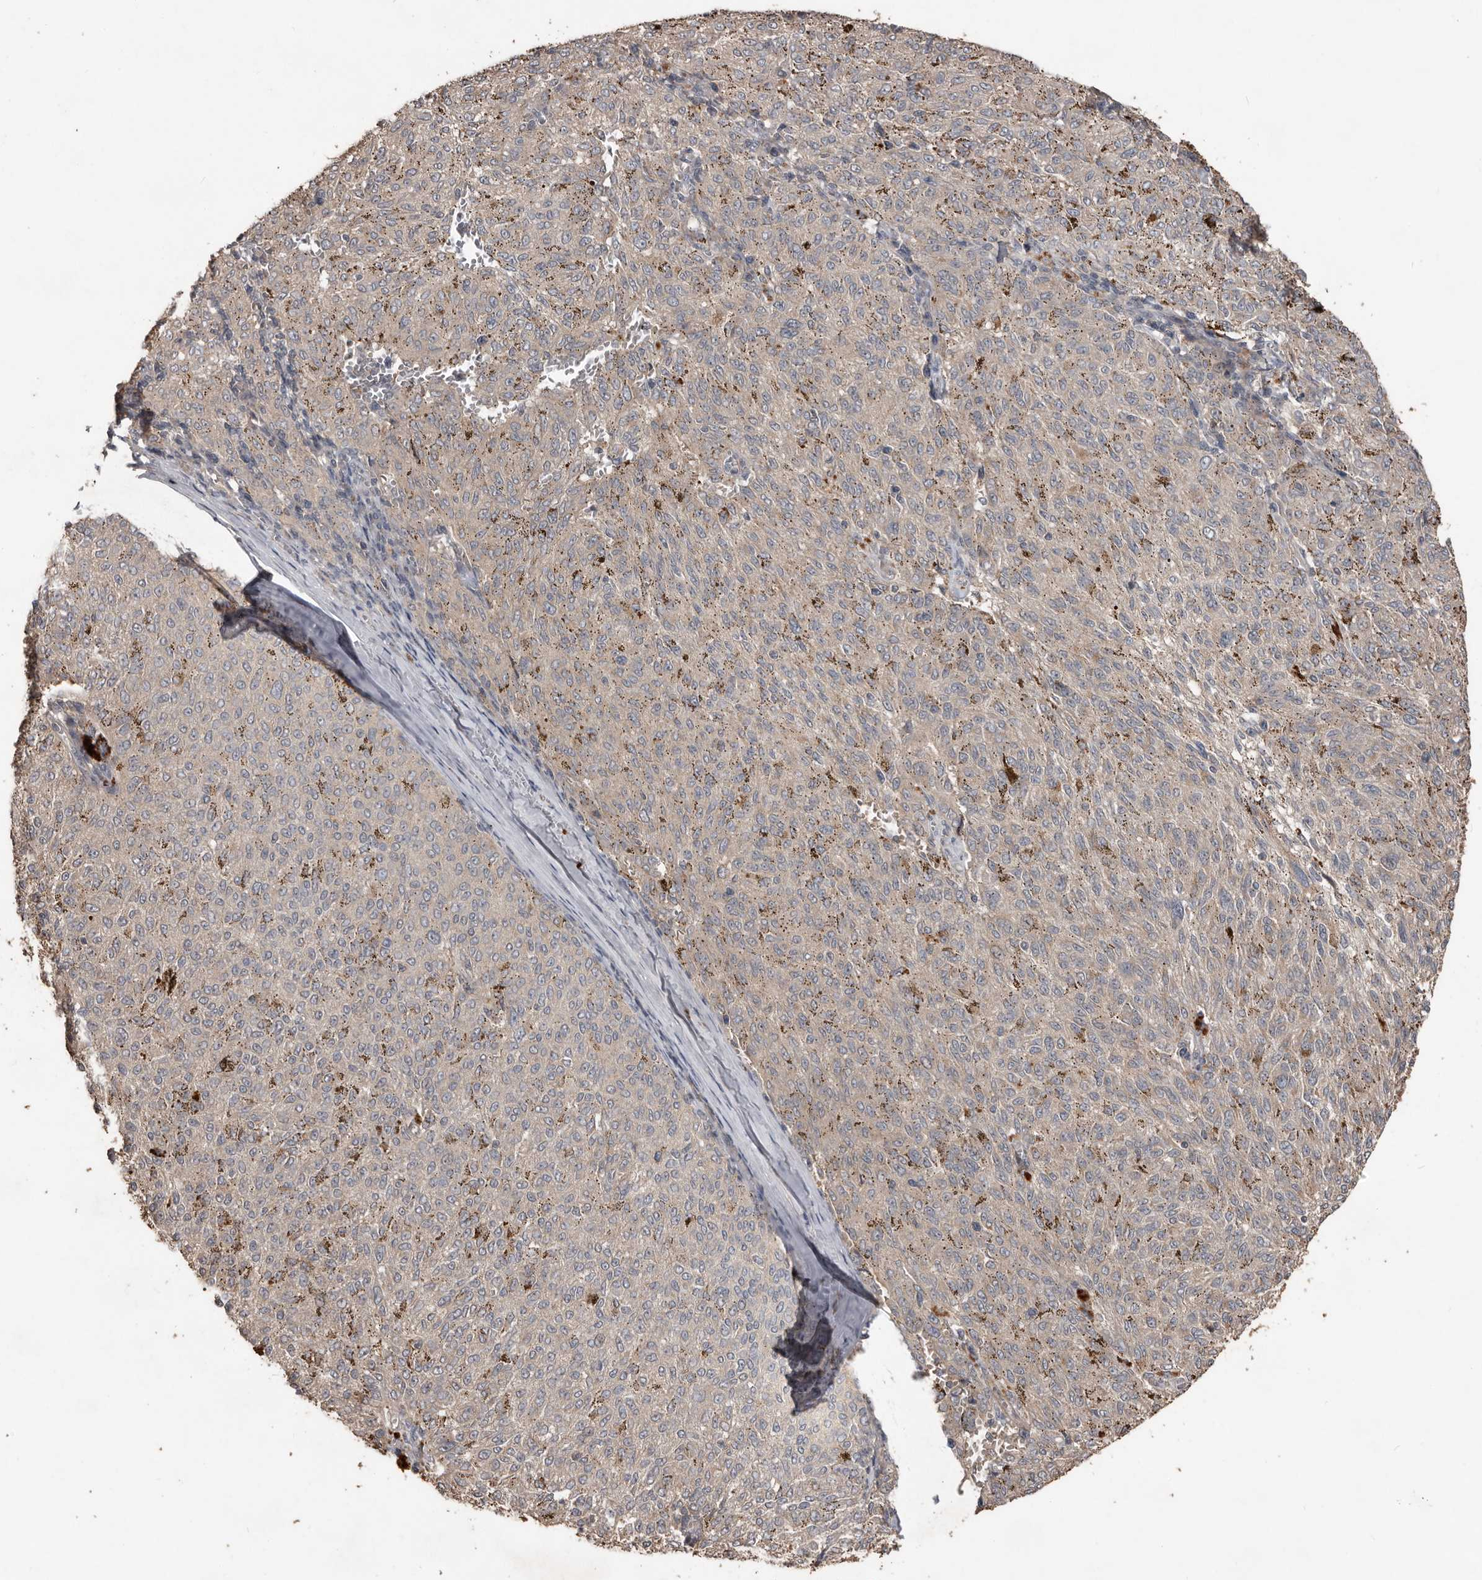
{"staining": {"intensity": "weak", "quantity": "<25%", "location": "cytoplasmic/membranous"}, "tissue": "melanoma", "cell_type": "Tumor cells", "image_type": "cancer", "snomed": [{"axis": "morphology", "description": "Malignant melanoma, NOS"}, {"axis": "topography", "description": "Skin"}], "caption": "This is an IHC micrograph of malignant melanoma. There is no positivity in tumor cells.", "gene": "BAMBI", "patient": {"sex": "female", "age": 72}}